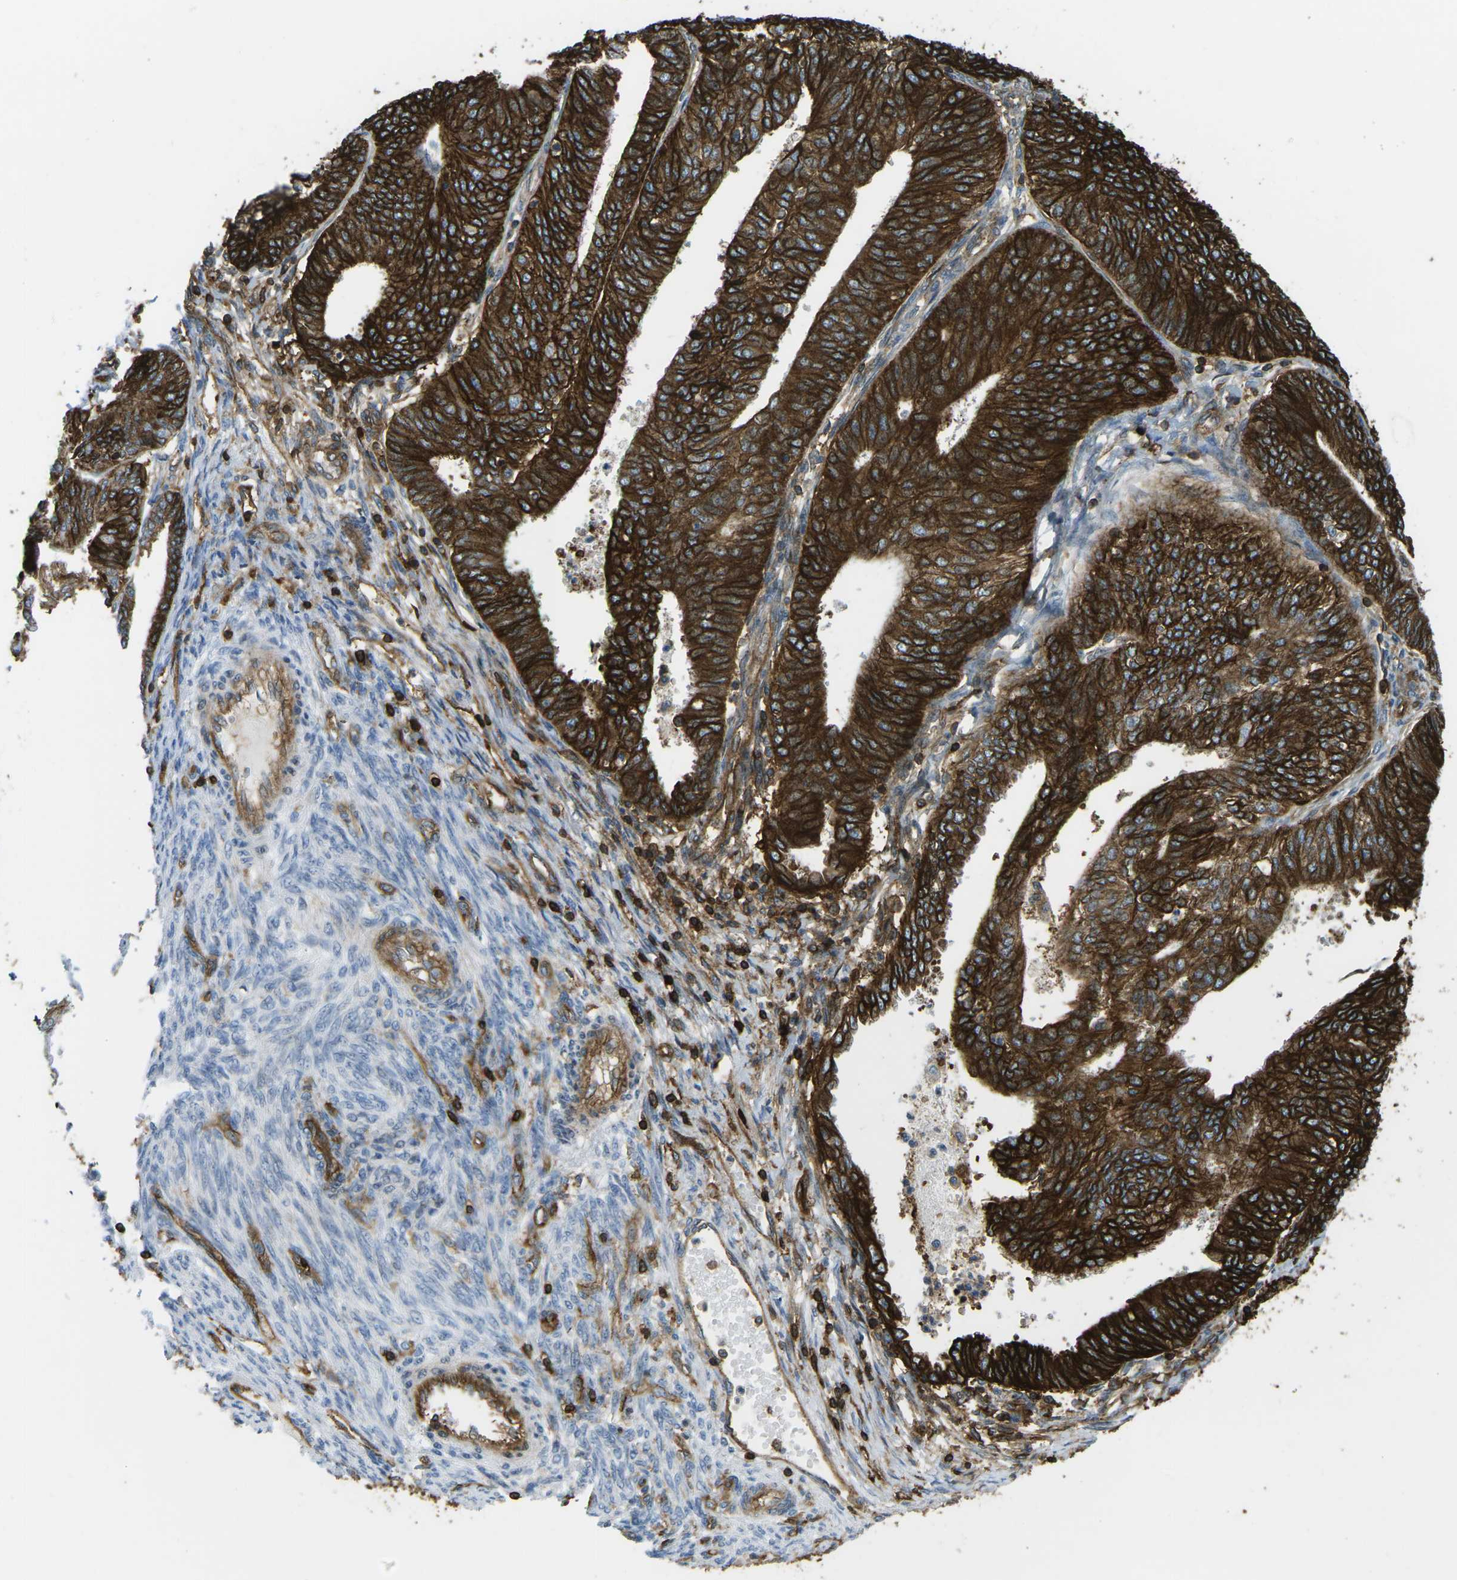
{"staining": {"intensity": "strong", "quantity": ">75%", "location": "cytoplasmic/membranous"}, "tissue": "endometrial cancer", "cell_type": "Tumor cells", "image_type": "cancer", "snomed": [{"axis": "morphology", "description": "Adenocarcinoma, NOS"}, {"axis": "topography", "description": "Endometrium"}], "caption": "Protein analysis of adenocarcinoma (endometrial) tissue displays strong cytoplasmic/membranous expression in about >75% of tumor cells.", "gene": "HLA-B", "patient": {"sex": "female", "age": 58}}